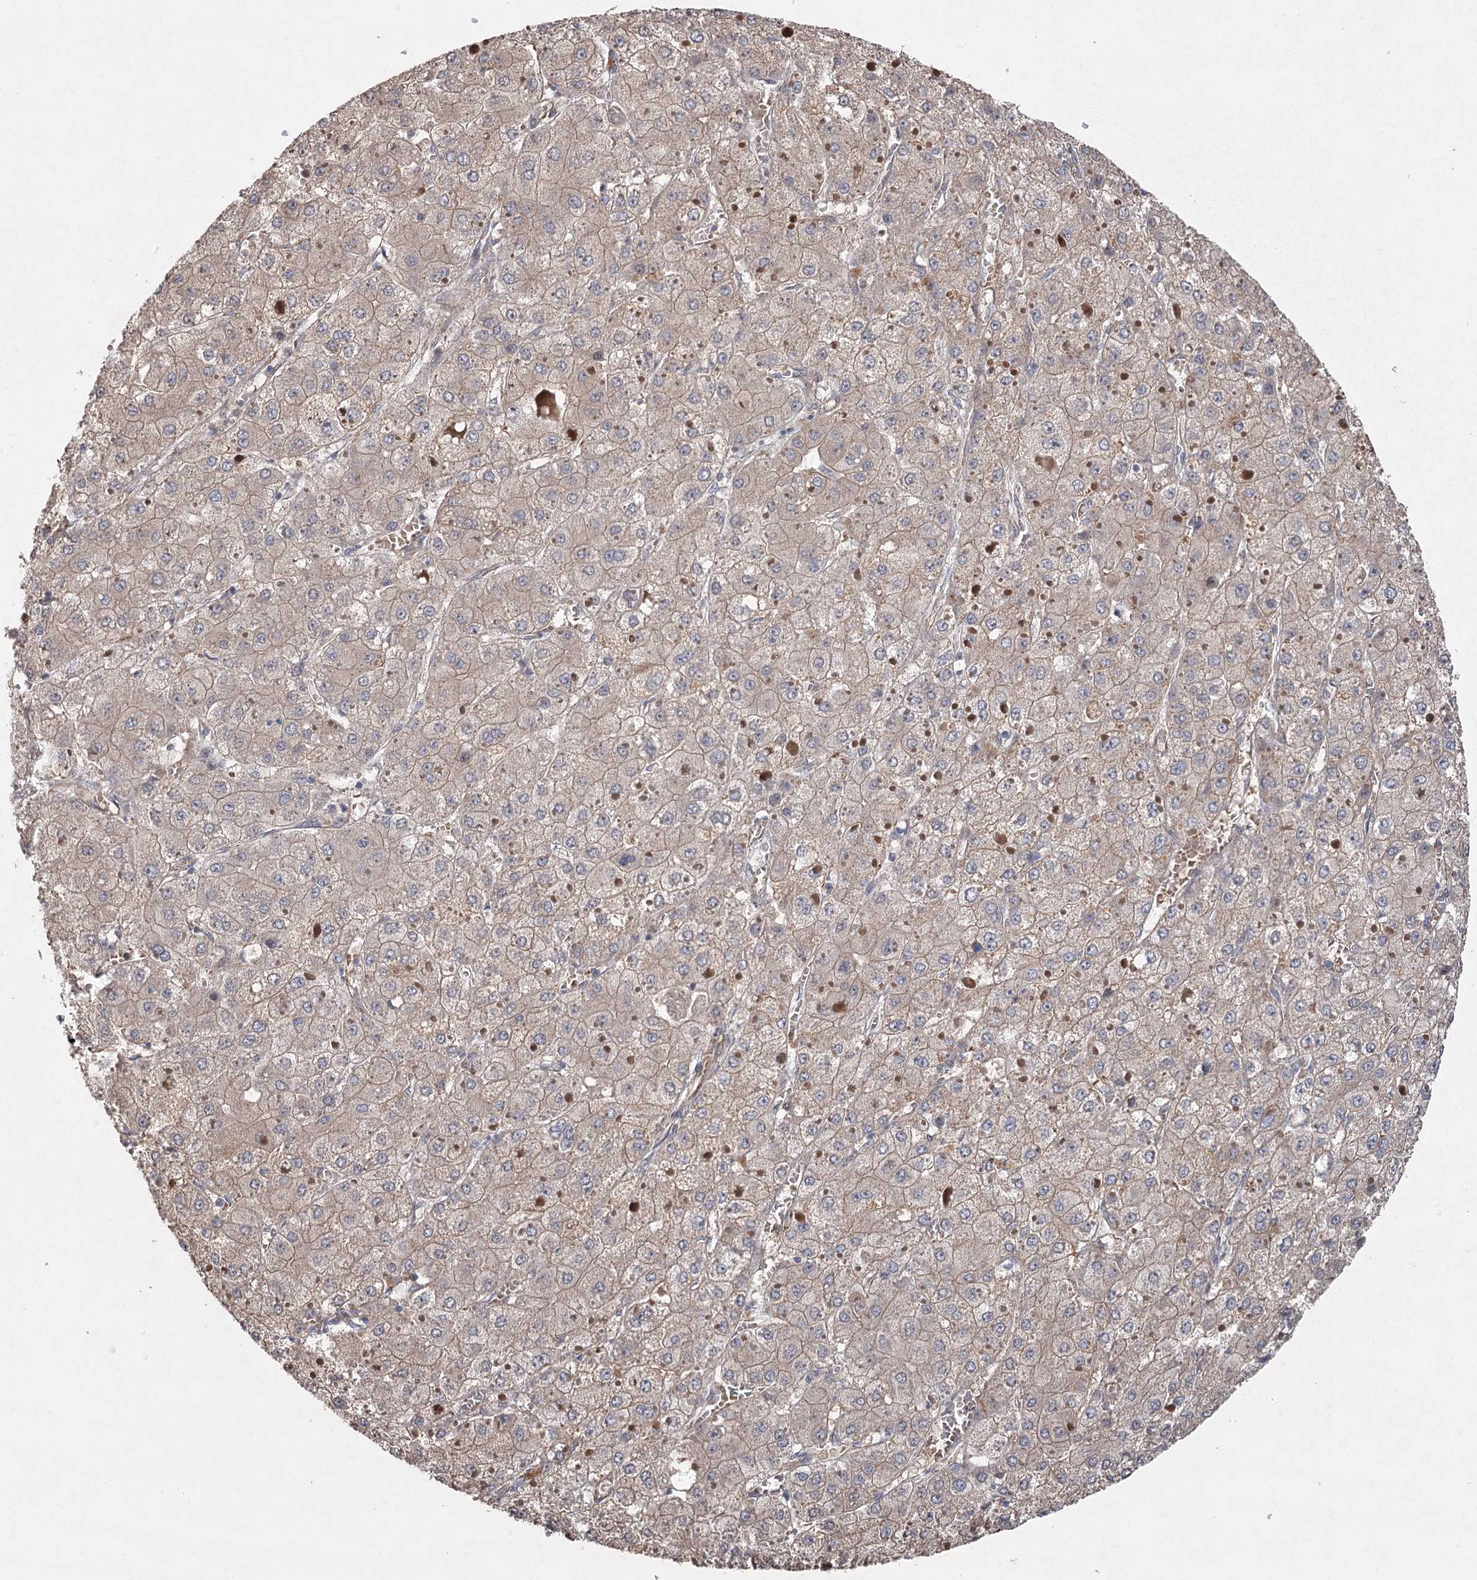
{"staining": {"intensity": "weak", "quantity": "25%-75%", "location": "cytoplasmic/membranous"}, "tissue": "liver cancer", "cell_type": "Tumor cells", "image_type": "cancer", "snomed": [{"axis": "morphology", "description": "Carcinoma, Hepatocellular, NOS"}, {"axis": "topography", "description": "Liver"}], "caption": "Protein staining demonstrates weak cytoplasmic/membranous staining in about 25%-75% of tumor cells in liver hepatocellular carcinoma.", "gene": "RWDD4", "patient": {"sex": "female", "age": 73}}